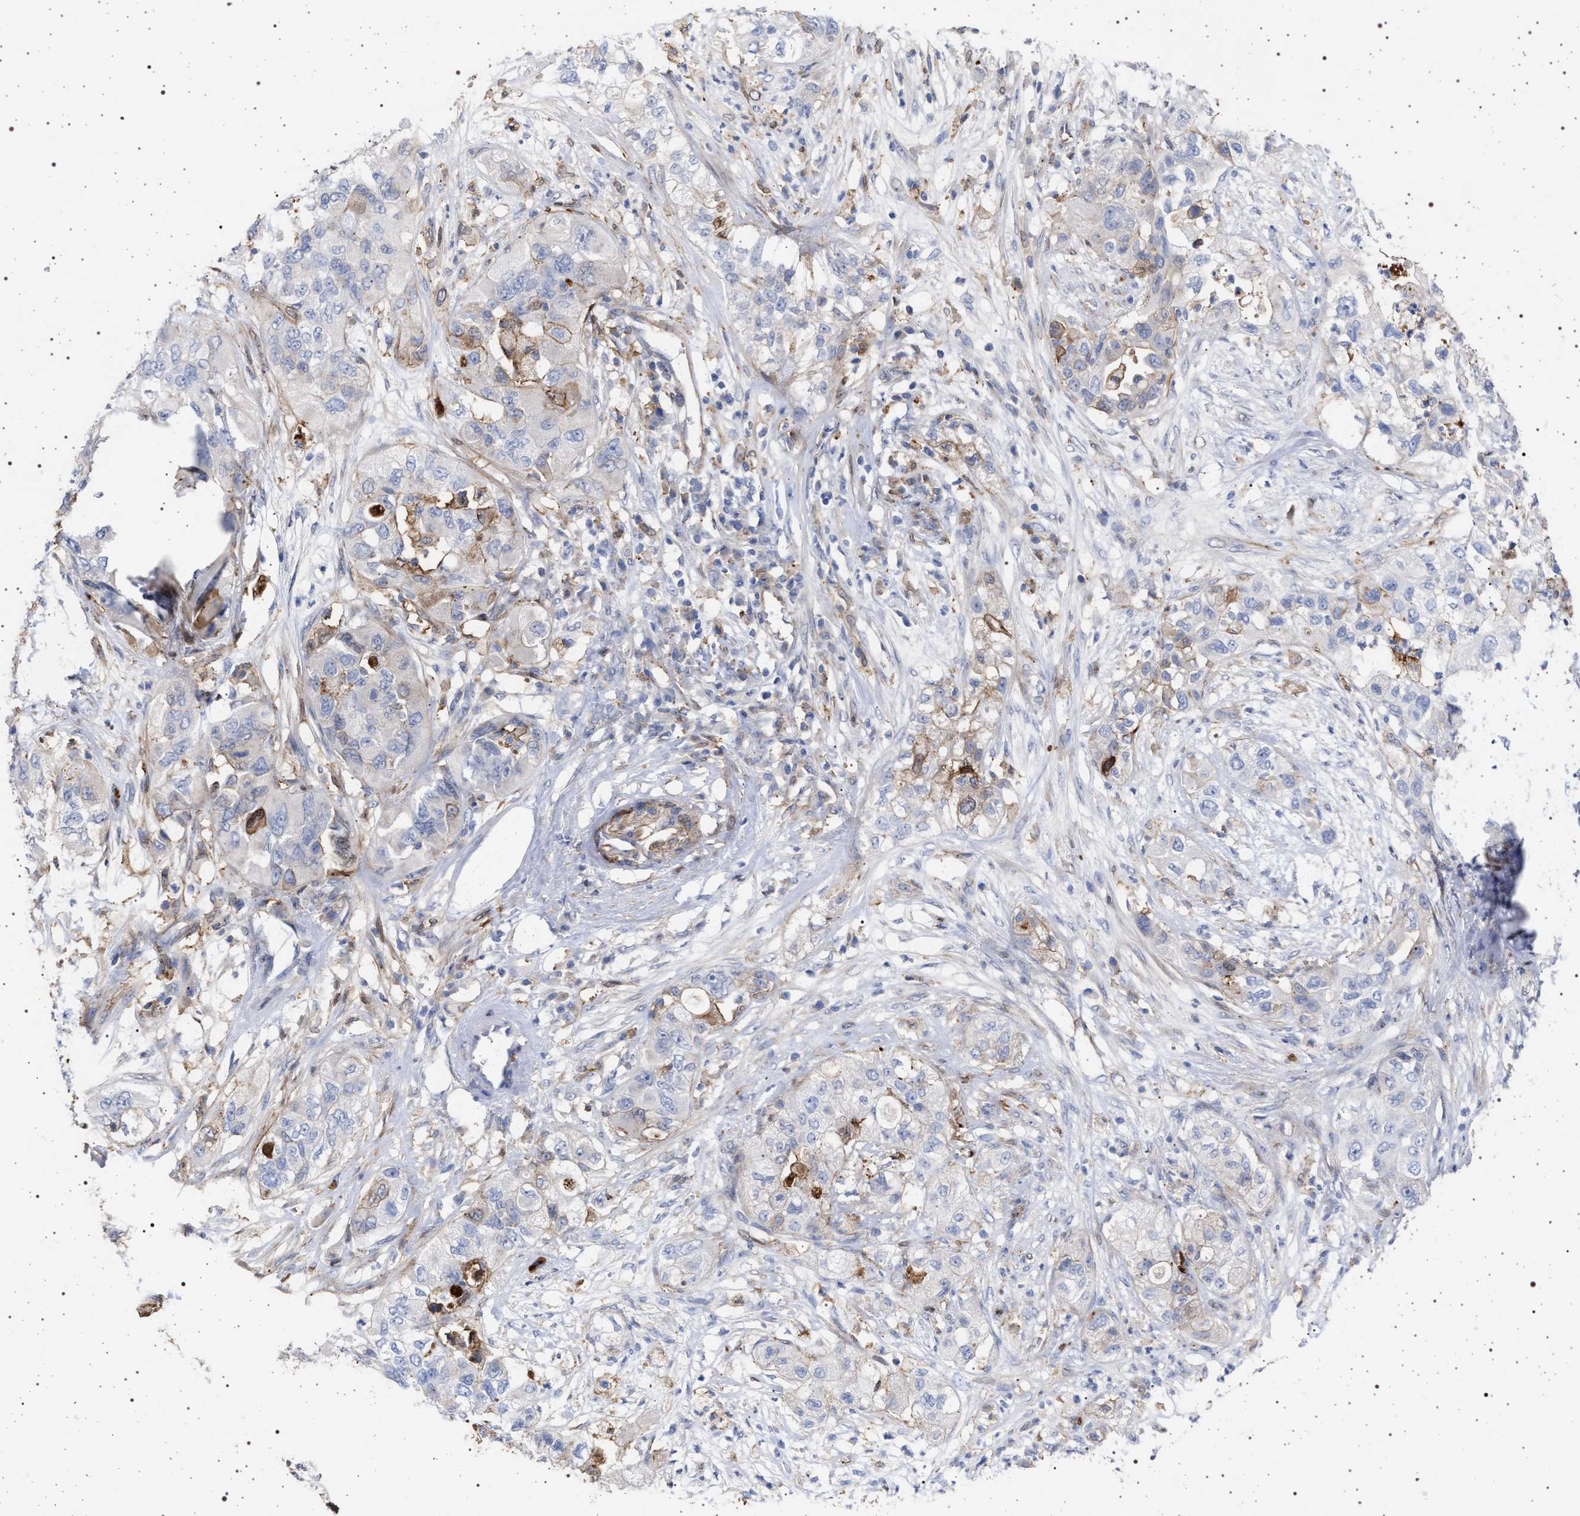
{"staining": {"intensity": "weak", "quantity": "<25%", "location": "cytoplasmic/membranous"}, "tissue": "pancreatic cancer", "cell_type": "Tumor cells", "image_type": "cancer", "snomed": [{"axis": "morphology", "description": "Adenocarcinoma, NOS"}, {"axis": "topography", "description": "Pancreas"}], "caption": "Pancreatic adenocarcinoma stained for a protein using immunohistochemistry demonstrates no positivity tumor cells.", "gene": "PLG", "patient": {"sex": "female", "age": 78}}